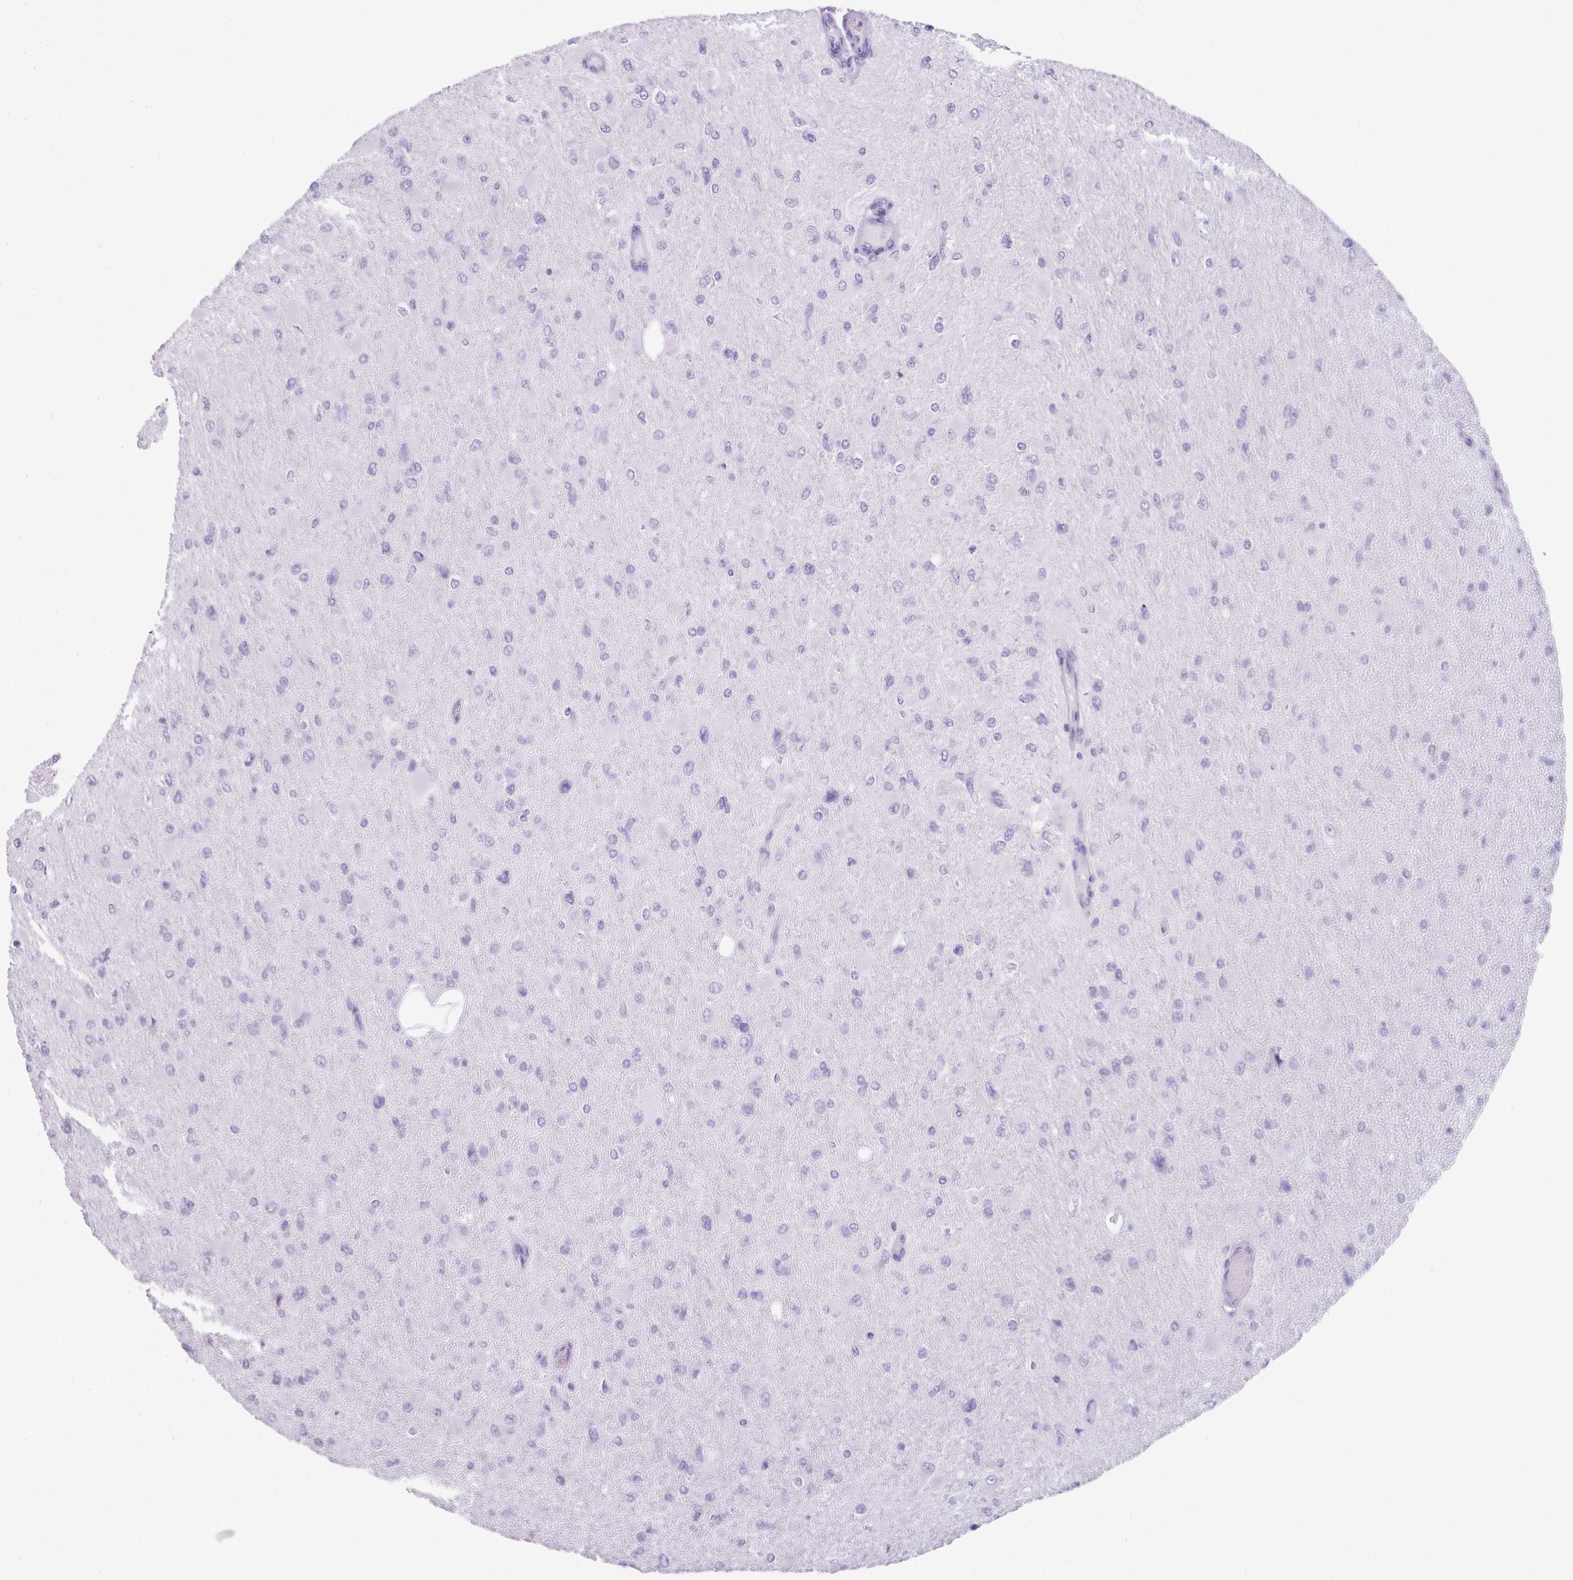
{"staining": {"intensity": "negative", "quantity": "none", "location": "none"}, "tissue": "glioma", "cell_type": "Tumor cells", "image_type": "cancer", "snomed": [{"axis": "morphology", "description": "Glioma, malignant, High grade"}, {"axis": "topography", "description": "Cerebral cortex"}], "caption": "Tumor cells are negative for protein expression in human high-grade glioma (malignant).", "gene": "TNP1", "patient": {"sex": "female", "age": 36}}